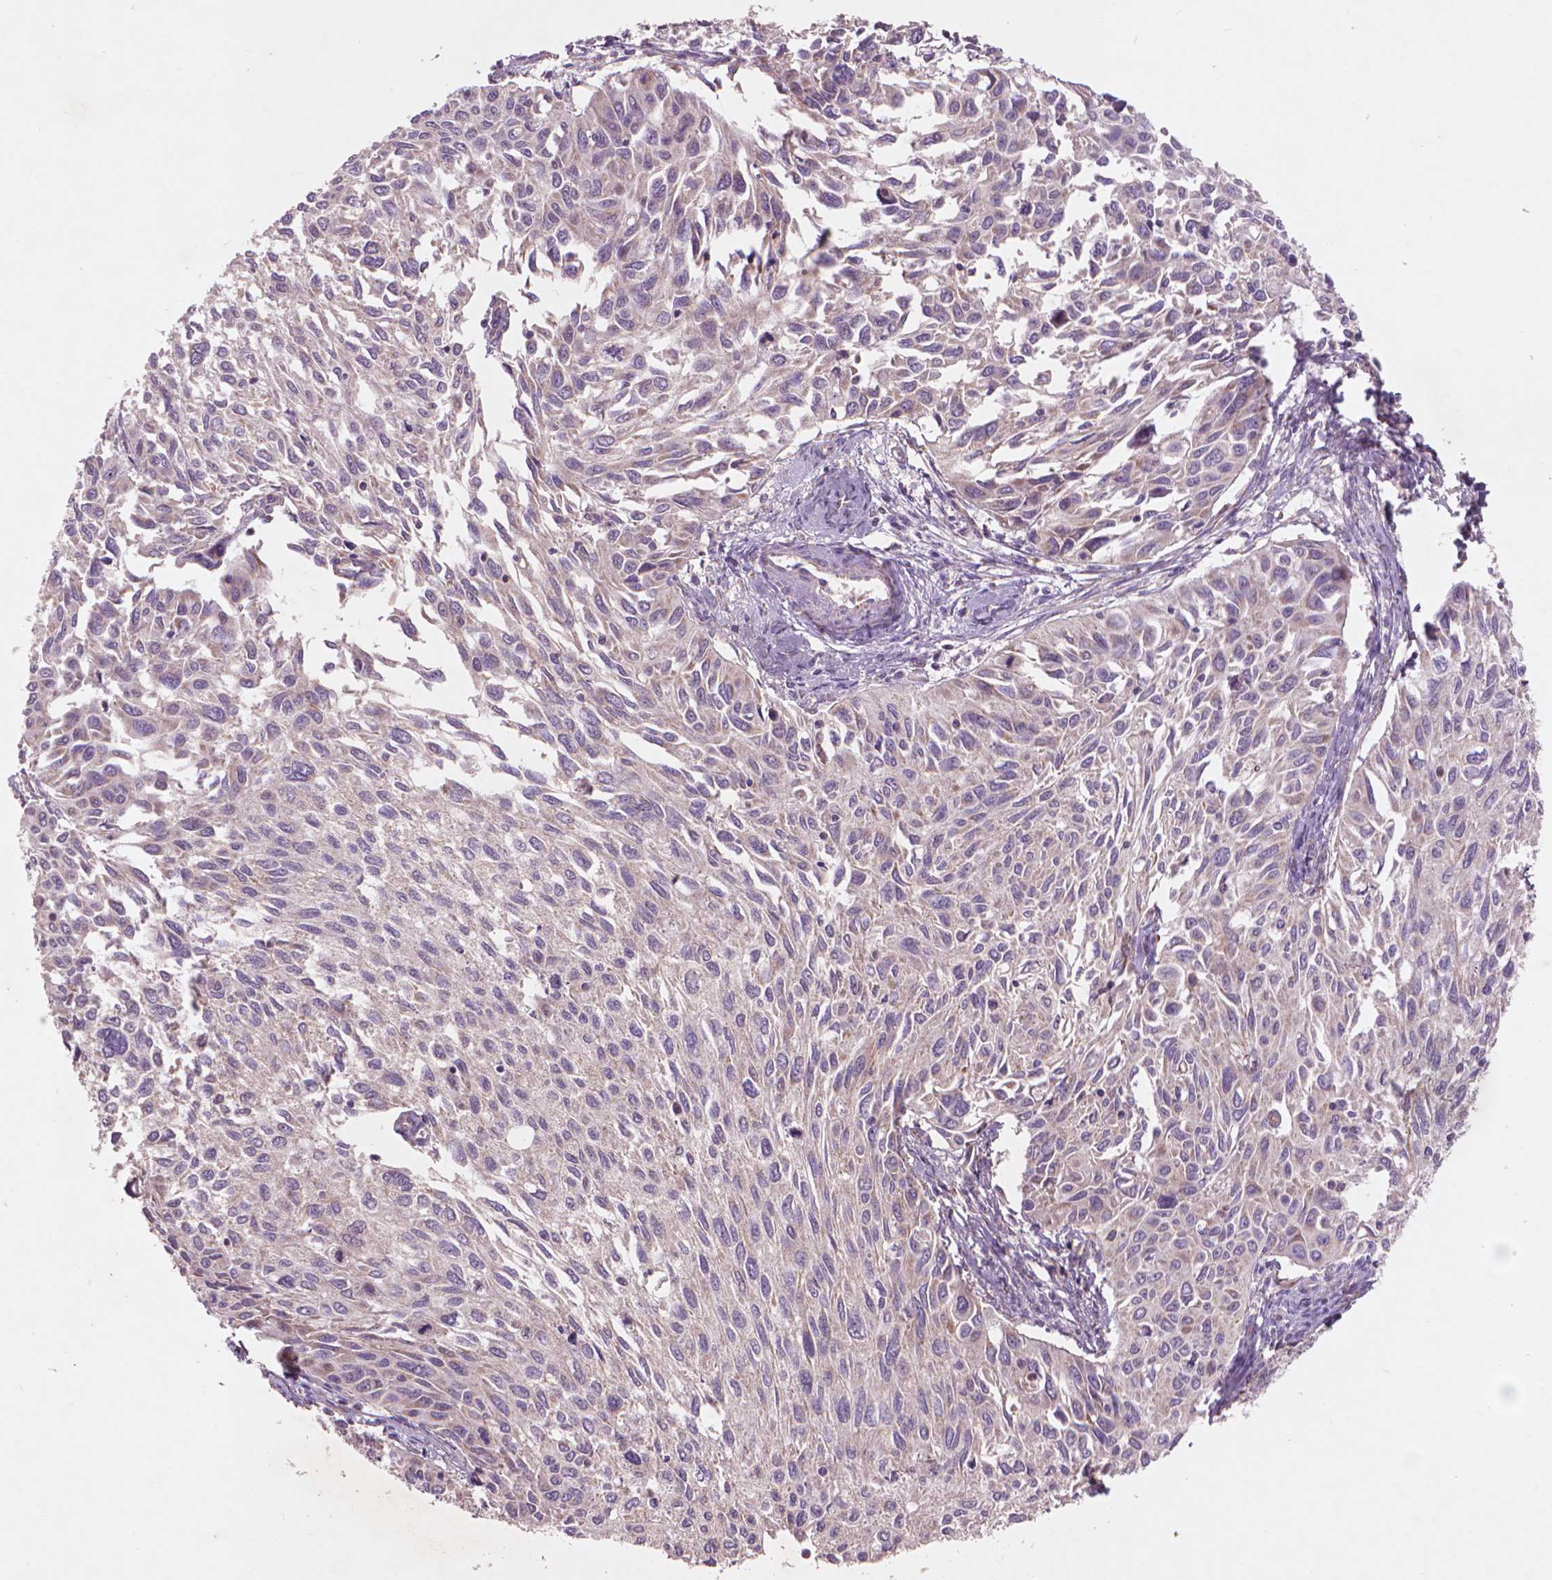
{"staining": {"intensity": "weak", "quantity": "<25%", "location": "cytoplasmic/membranous"}, "tissue": "cervical cancer", "cell_type": "Tumor cells", "image_type": "cancer", "snomed": [{"axis": "morphology", "description": "Squamous cell carcinoma, NOS"}, {"axis": "topography", "description": "Cervix"}], "caption": "Cervical cancer was stained to show a protein in brown. There is no significant staining in tumor cells.", "gene": "NLRX1", "patient": {"sex": "female", "age": 50}}